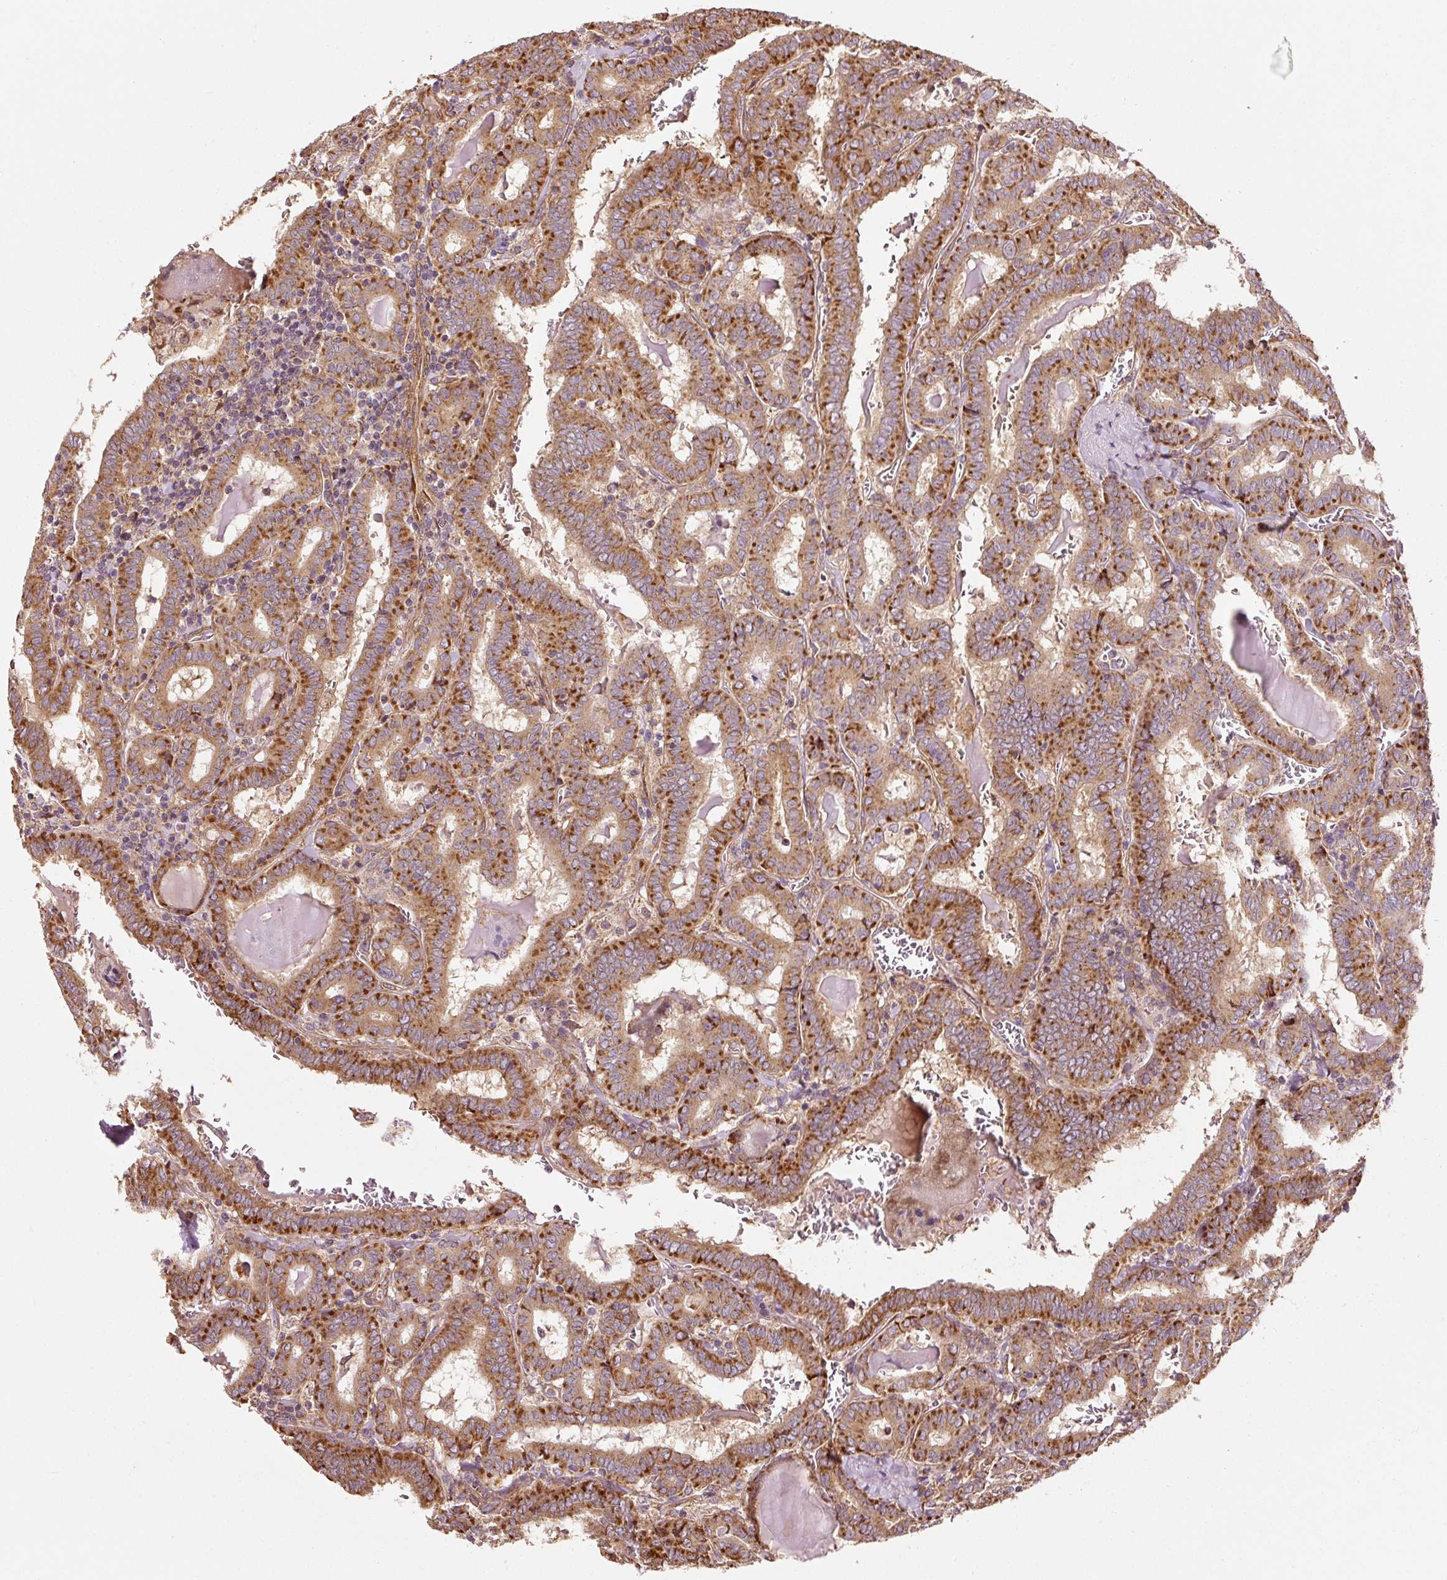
{"staining": {"intensity": "strong", "quantity": ">75%", "location": "cytoplasmic/membranous"}, "tissue": "thyroid cancer", "cell_type": "Tumor cells", "image_type": "cancer", "snomed": [{"axis": "morphology", "description": "Papillary adenocarcinoma, NOS"}, {"axis": "topography", "description": "Thyroid gland"}], "caption": "High-magnification brightfield microscopy of thyroid papillary adenocarcinoma stained with DAB (3,3'-diaminobenzidine) (brown) and counterstained with hematoxylin (blue). tumor cells exhibit strong cytoplasmic/membranous staining is seen in approximately>75% of cells. (IHC, brightfield microscopy, high magnification).", "gene": "ISCU", "patient": {"sex": "female", "age": 72}}